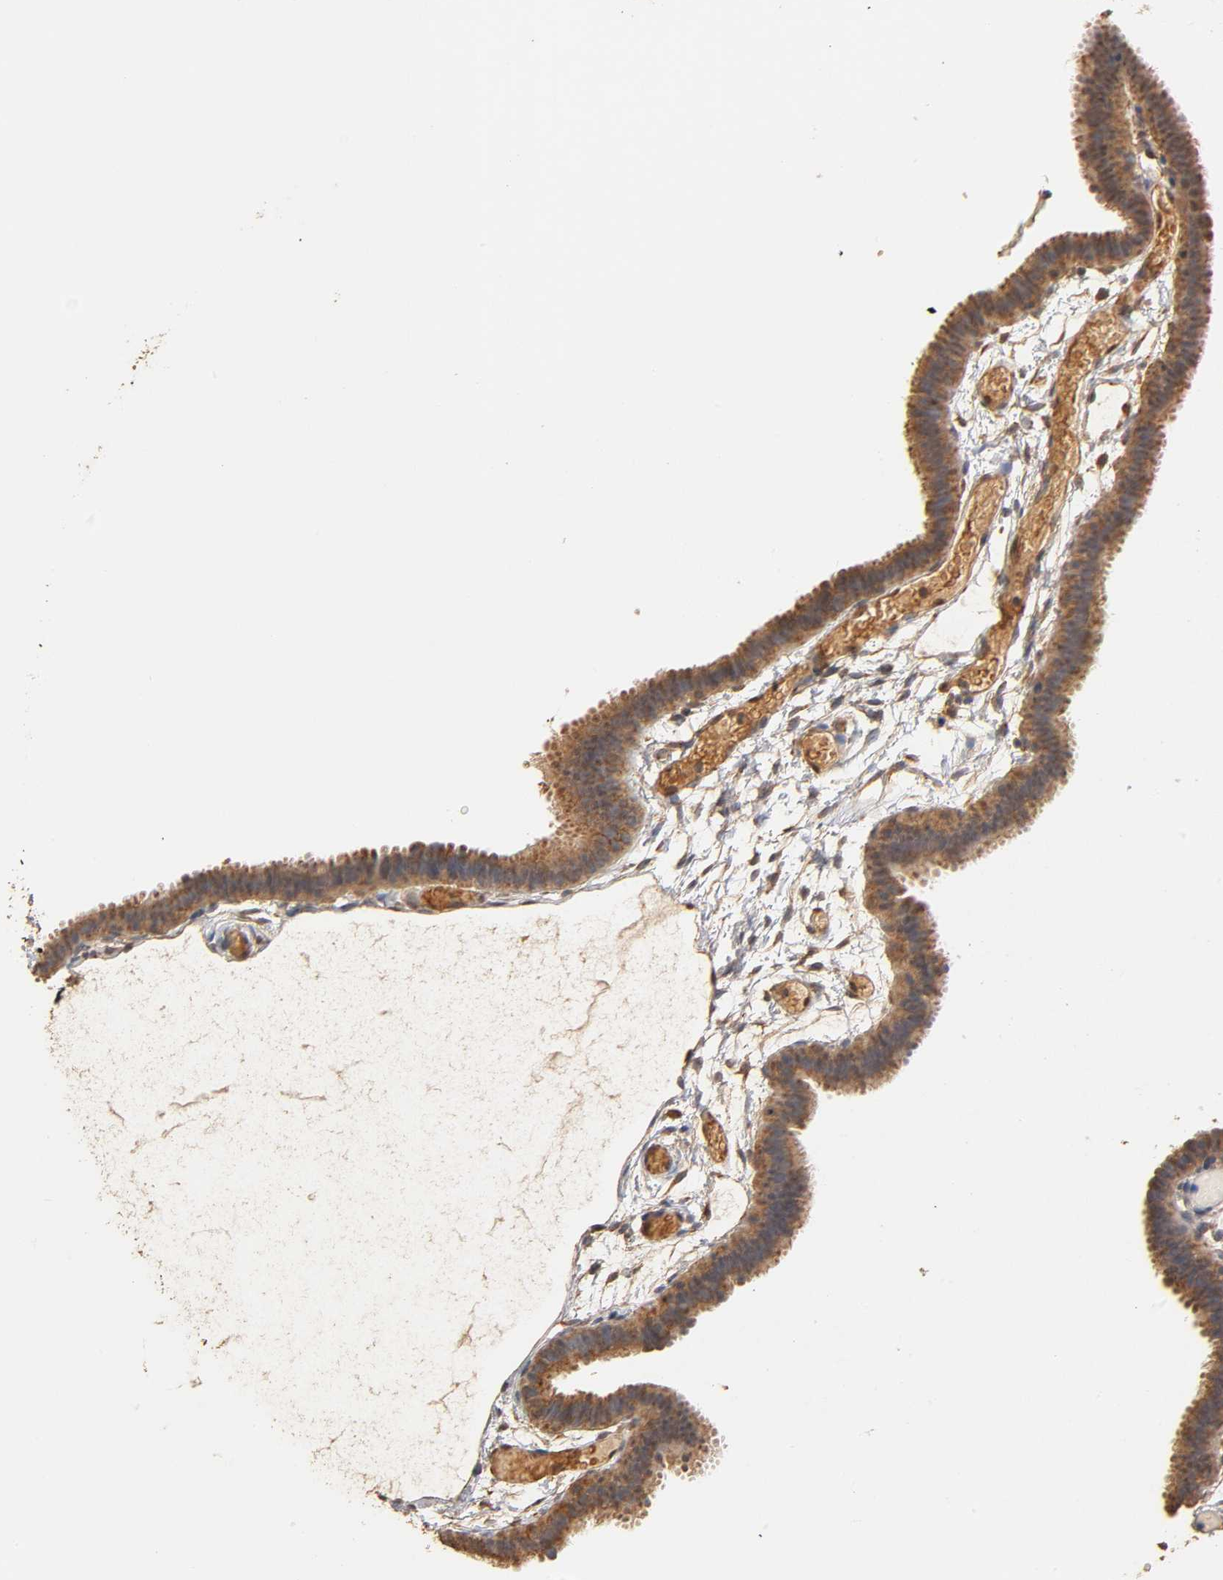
{"staining": {"intensity": "moderate", "quantity": ">75%", "location": "cytoplasmic/membranous"}, "tissue": "fallopian tube", "cell_type": "Glandular cells", "image_type": "normal", "snomed": [{"axis": "morphology", "description": "Normal tissue, NOS"}, {"axis": "topography", "description": "Fallopian tube"}], "caption": "Moderate cytoplasmic/membranous staining for a protein is seen in approximately >75% of glandular cells of benign fallopian tube using immunohistochemistry (IHC).", "gene": "PKN1", "patient": {"sex": "female", "age": 29}}